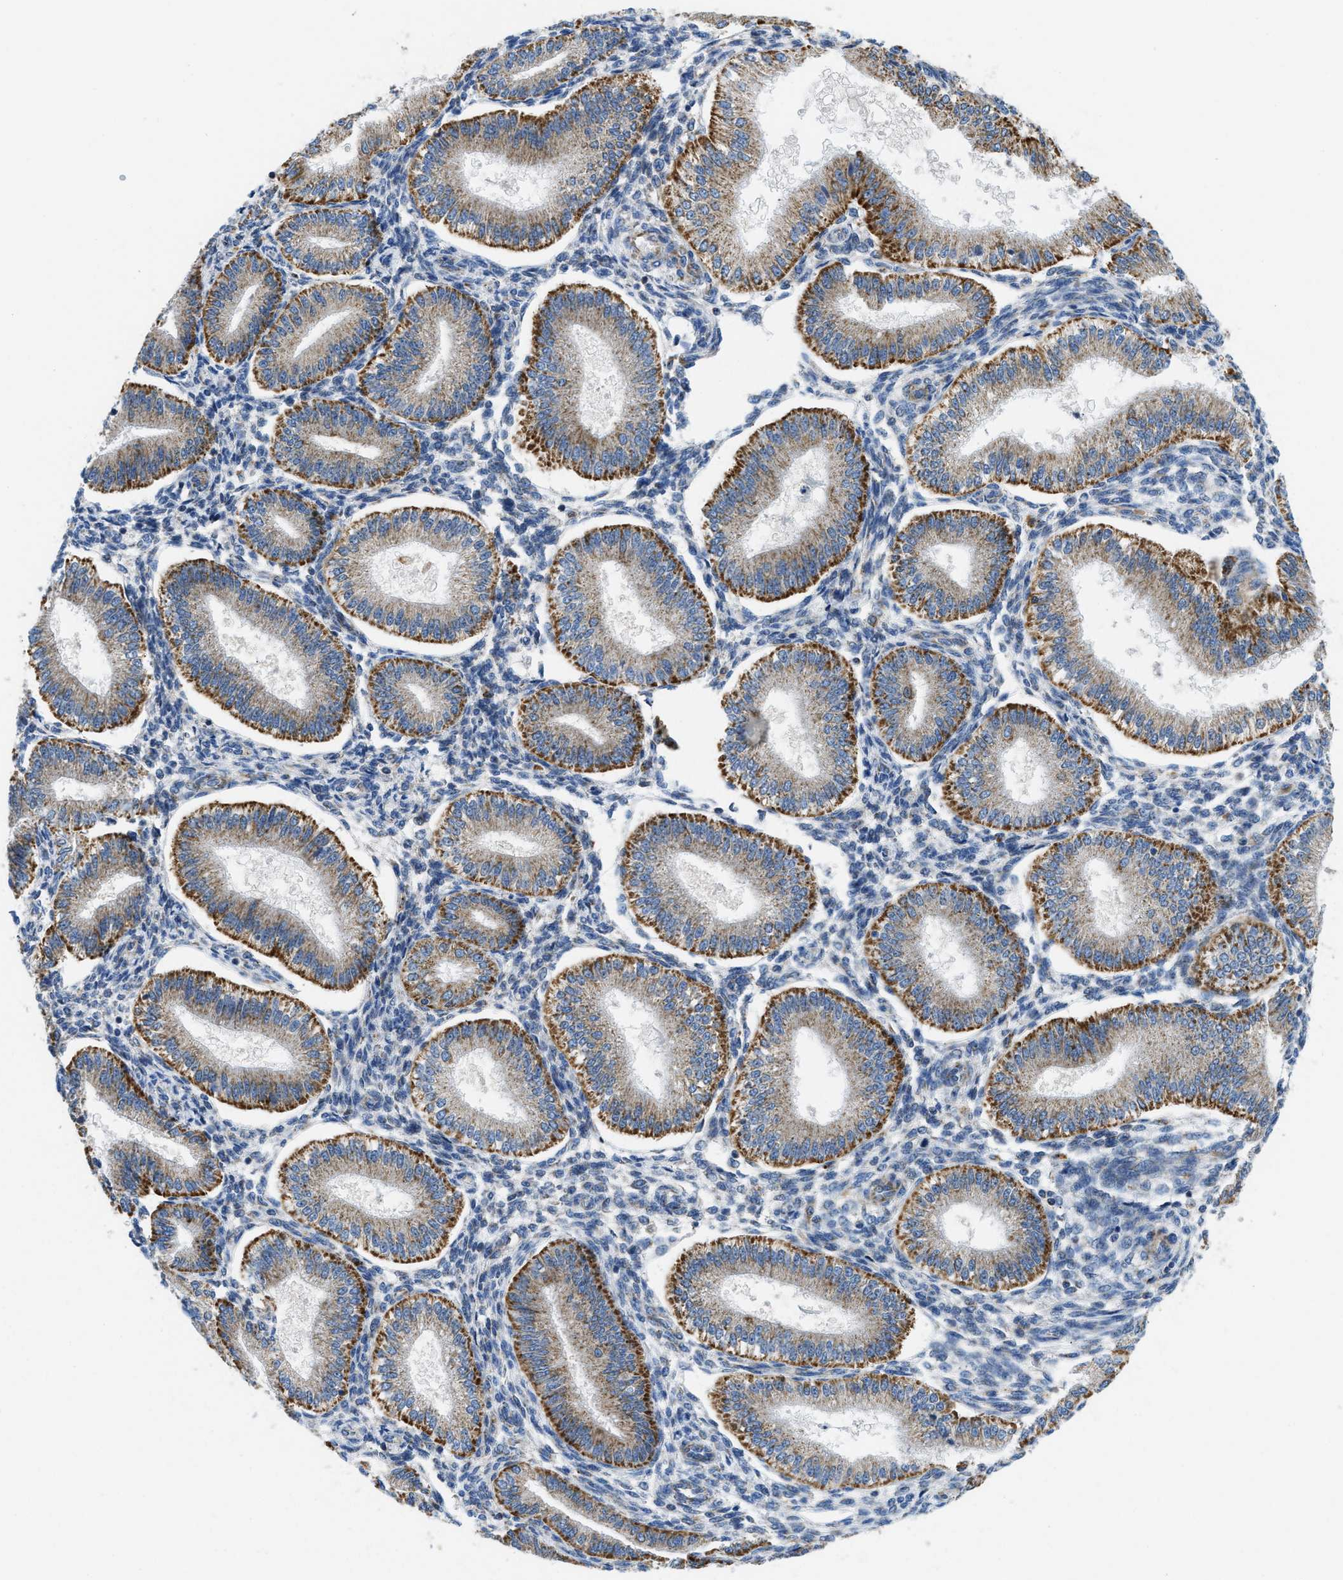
{"staining": {"intensity": "negative", "quantity": "none", "location": "none"}, "tissue": "endometrium", "cell_type": "Cells in endometrial stroma", "image_type": "normal", "snomed": [{"axis": "morphology", "description": "Normal tissue, NOS"}, {"axis": "topography", "description": "Endometrium"}], "caption": "This is an immunohistochemistry histopathology image of benign endometrium. There is no positivity in cells in endometrial stroma.", "gene": "SLC25A13", "patient": {"sex": "female", "age": 39}}